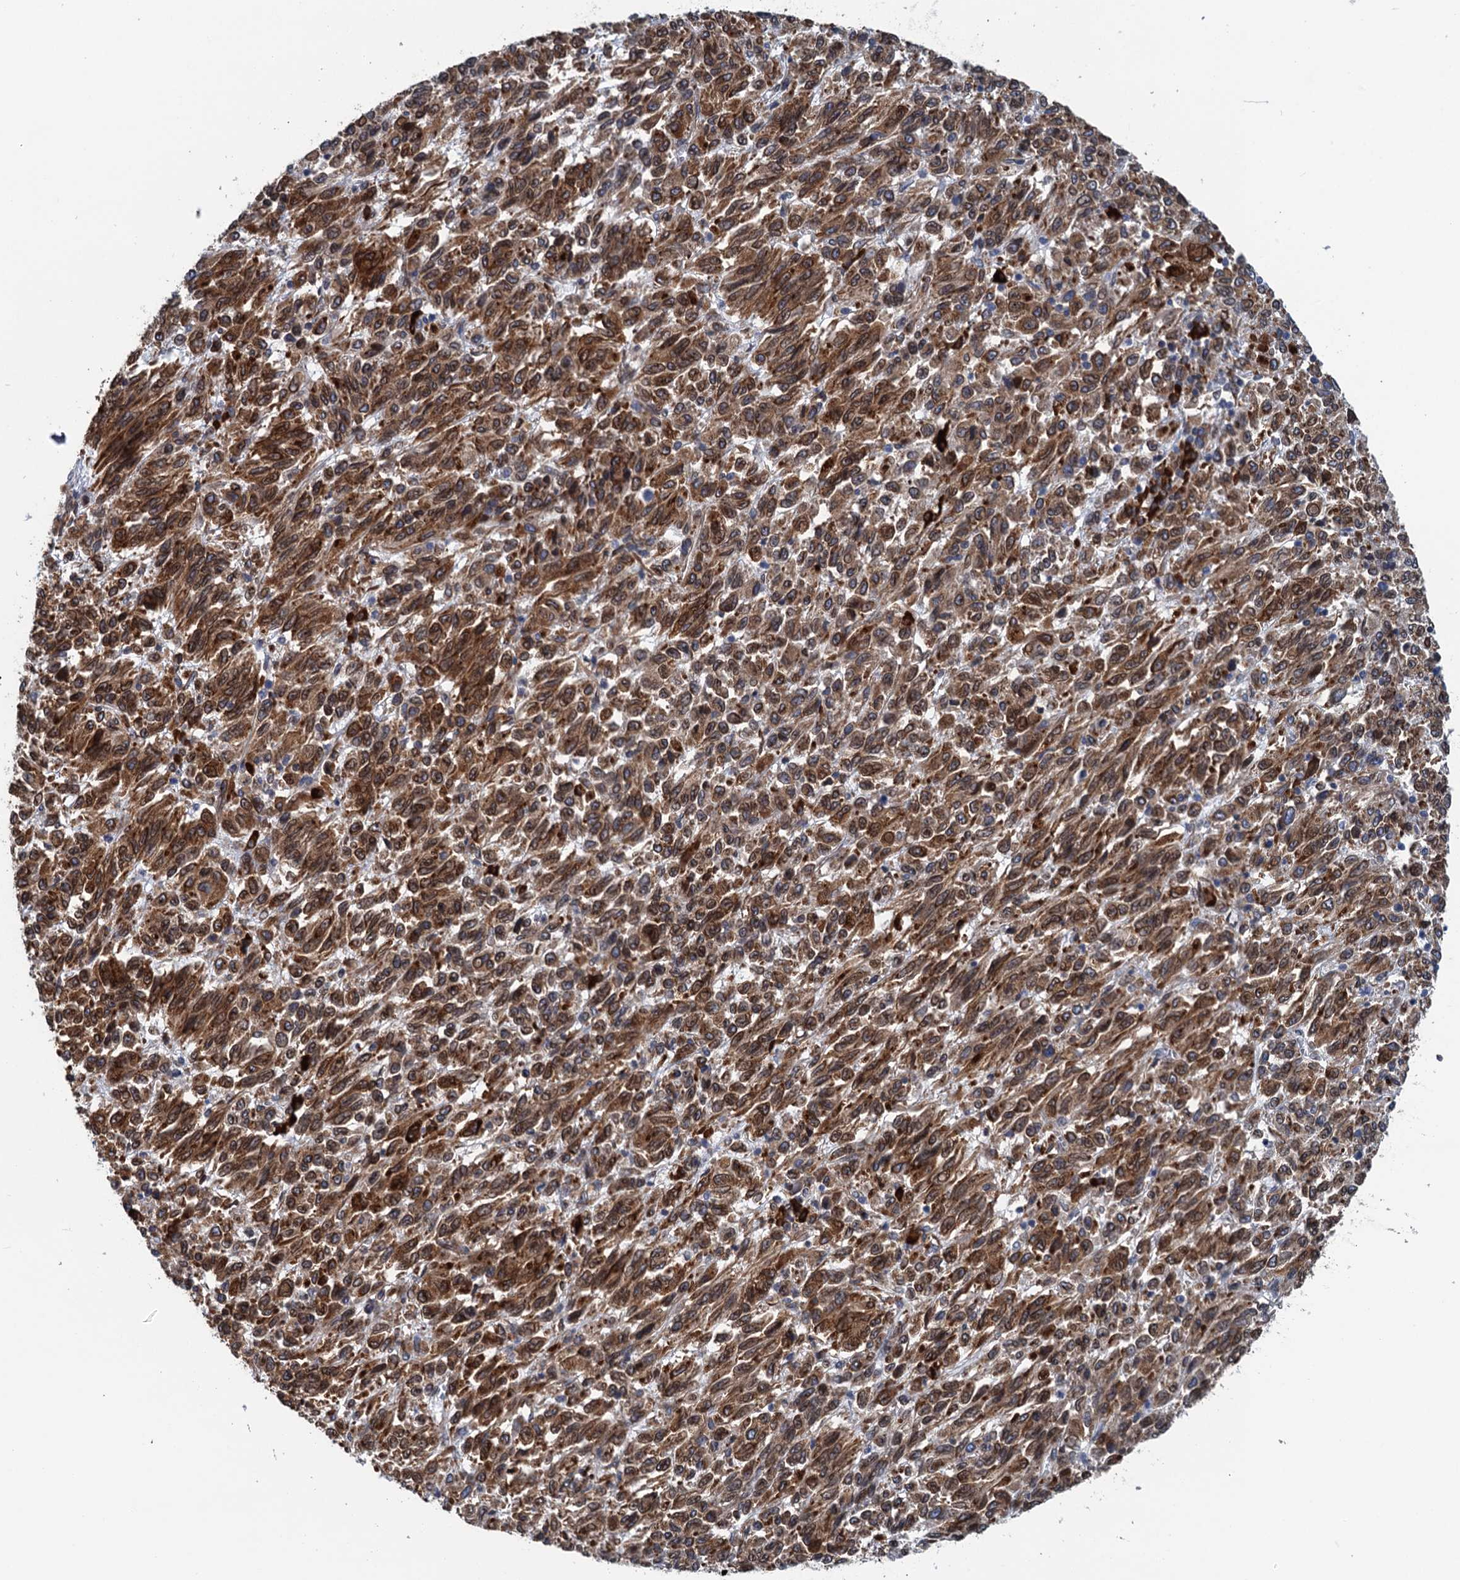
{"staining": {"intensity": "strong", "quantity": ">75%", "location": "cytoplasmic/membranous"}, "tissue": "melanoma", "cell_type": "Tumor cells", "image_type": "cancer", "snomed": [{"axis": "morphology", "description": "Malignant melanoma, Metastatic site"}, {"axis": "topography", "description": "Lung"}], "caption": "IHC photomicrograph of malignant melanoma (metastatic site) stained for a protein (brown), which displays high levels of strong cytoplasmic/membranous staining in about >75% of tumor cells.", "gene": "TMEM205", "patient": {"sex": "male", "age": 64}}